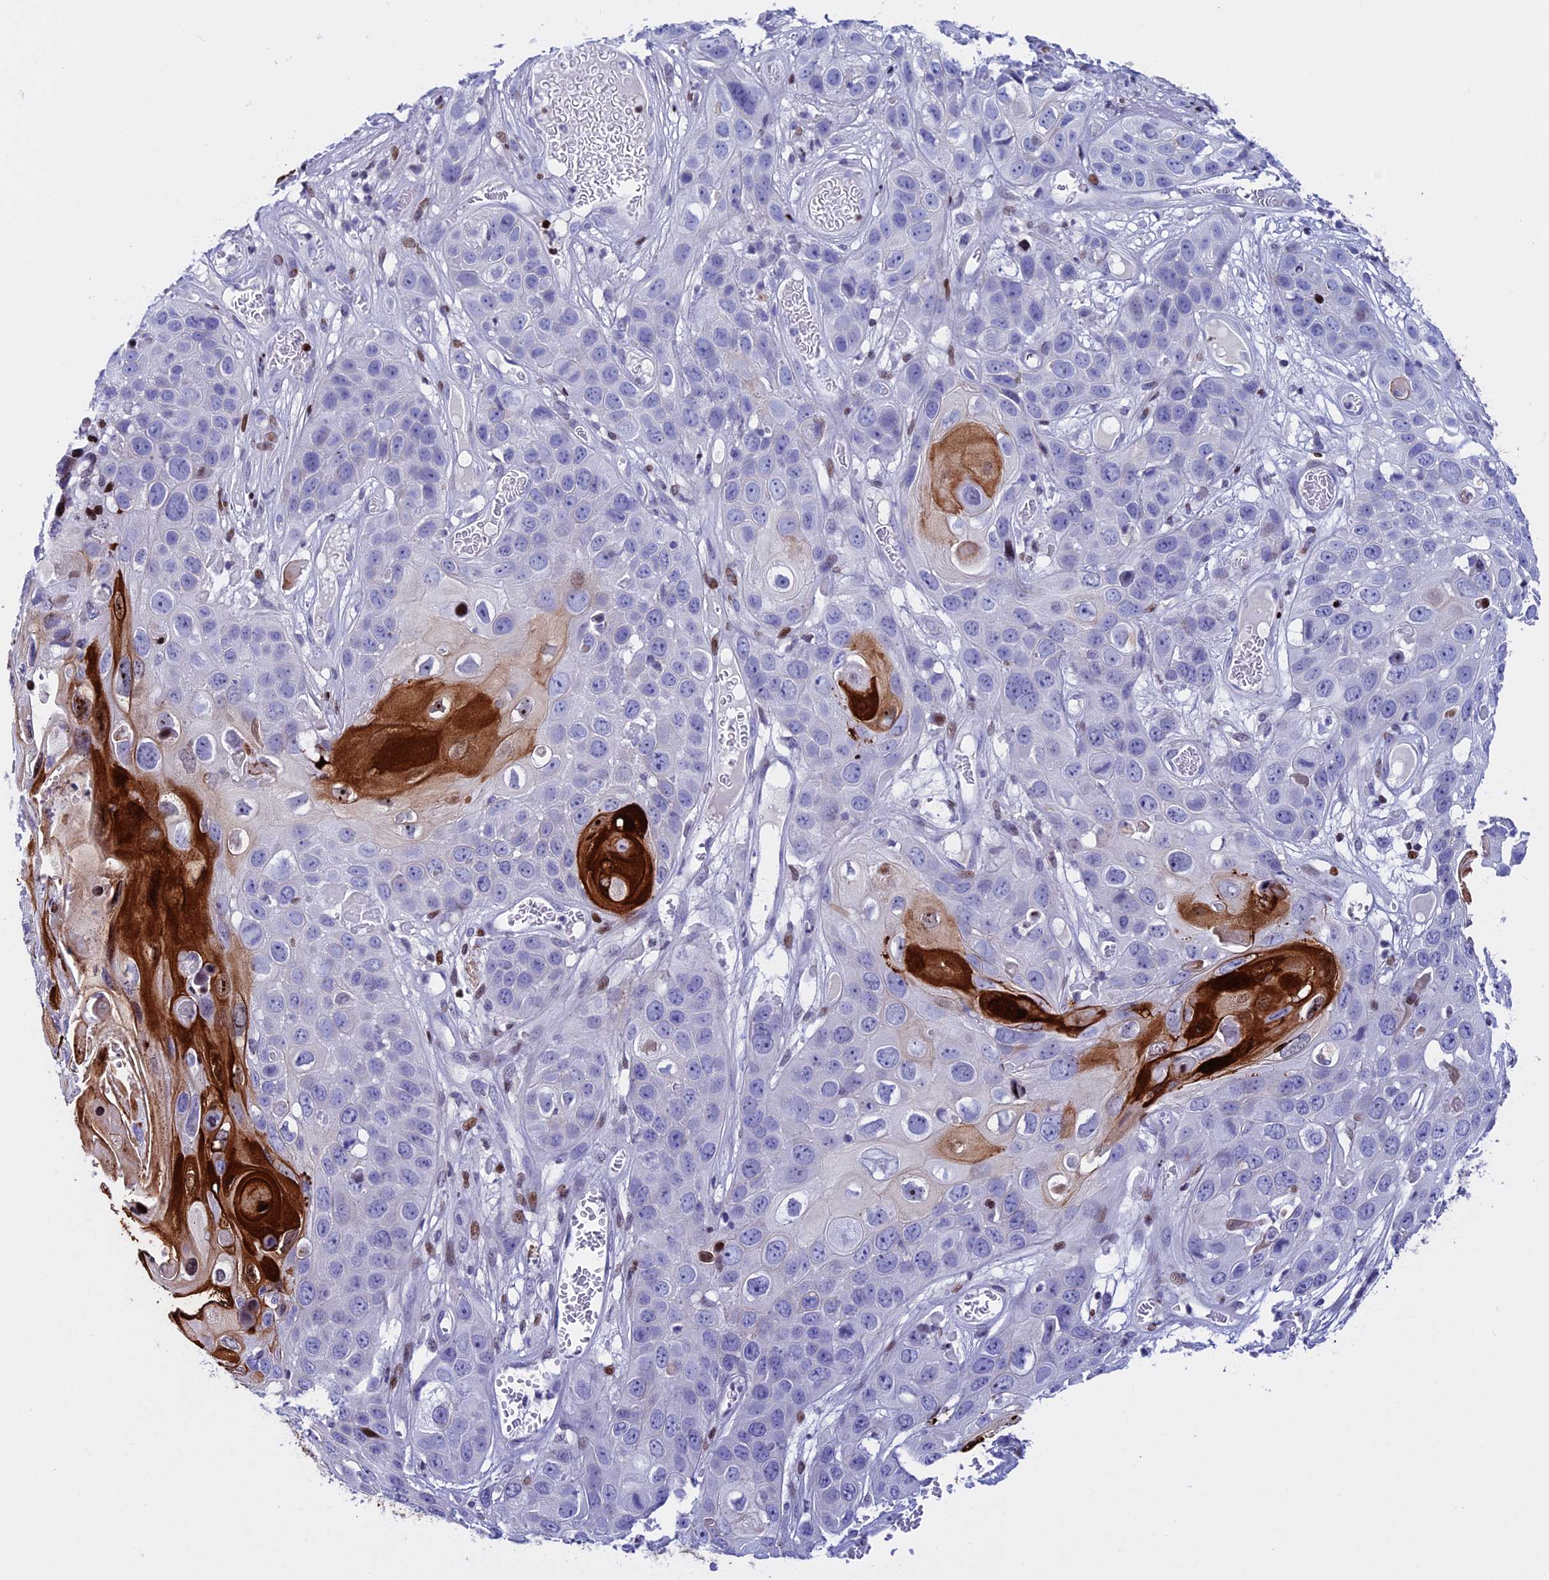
{"staining": {"intensity": "strong", "quantity": "<25%", "location": "cytoplasmic/membranous,nuclear"}, "tissue": "skin cancer", "cell_type": "Tumor cells", "image_type": "cancer", "snomed": [{"axis": "morphology", "description": "Squamous cell carcinoma, NOS"}, {"axis": "topography", "description": "Skin"}], "caption": "The micrograph demonstrates a brown stain indicating the presence of a protein in the cytoplasmic/membranous and nuclear of tumor cells in squamous cell carcinoma (skin). The staining is performed using DAB (3,3'-diaminobenzidine) brown chromogen to label protein expression. The nuclei are counter-stained blue using hematoxylin.", "gene": "BTBD3", "patient": {"sex": "male", "age": 55}}